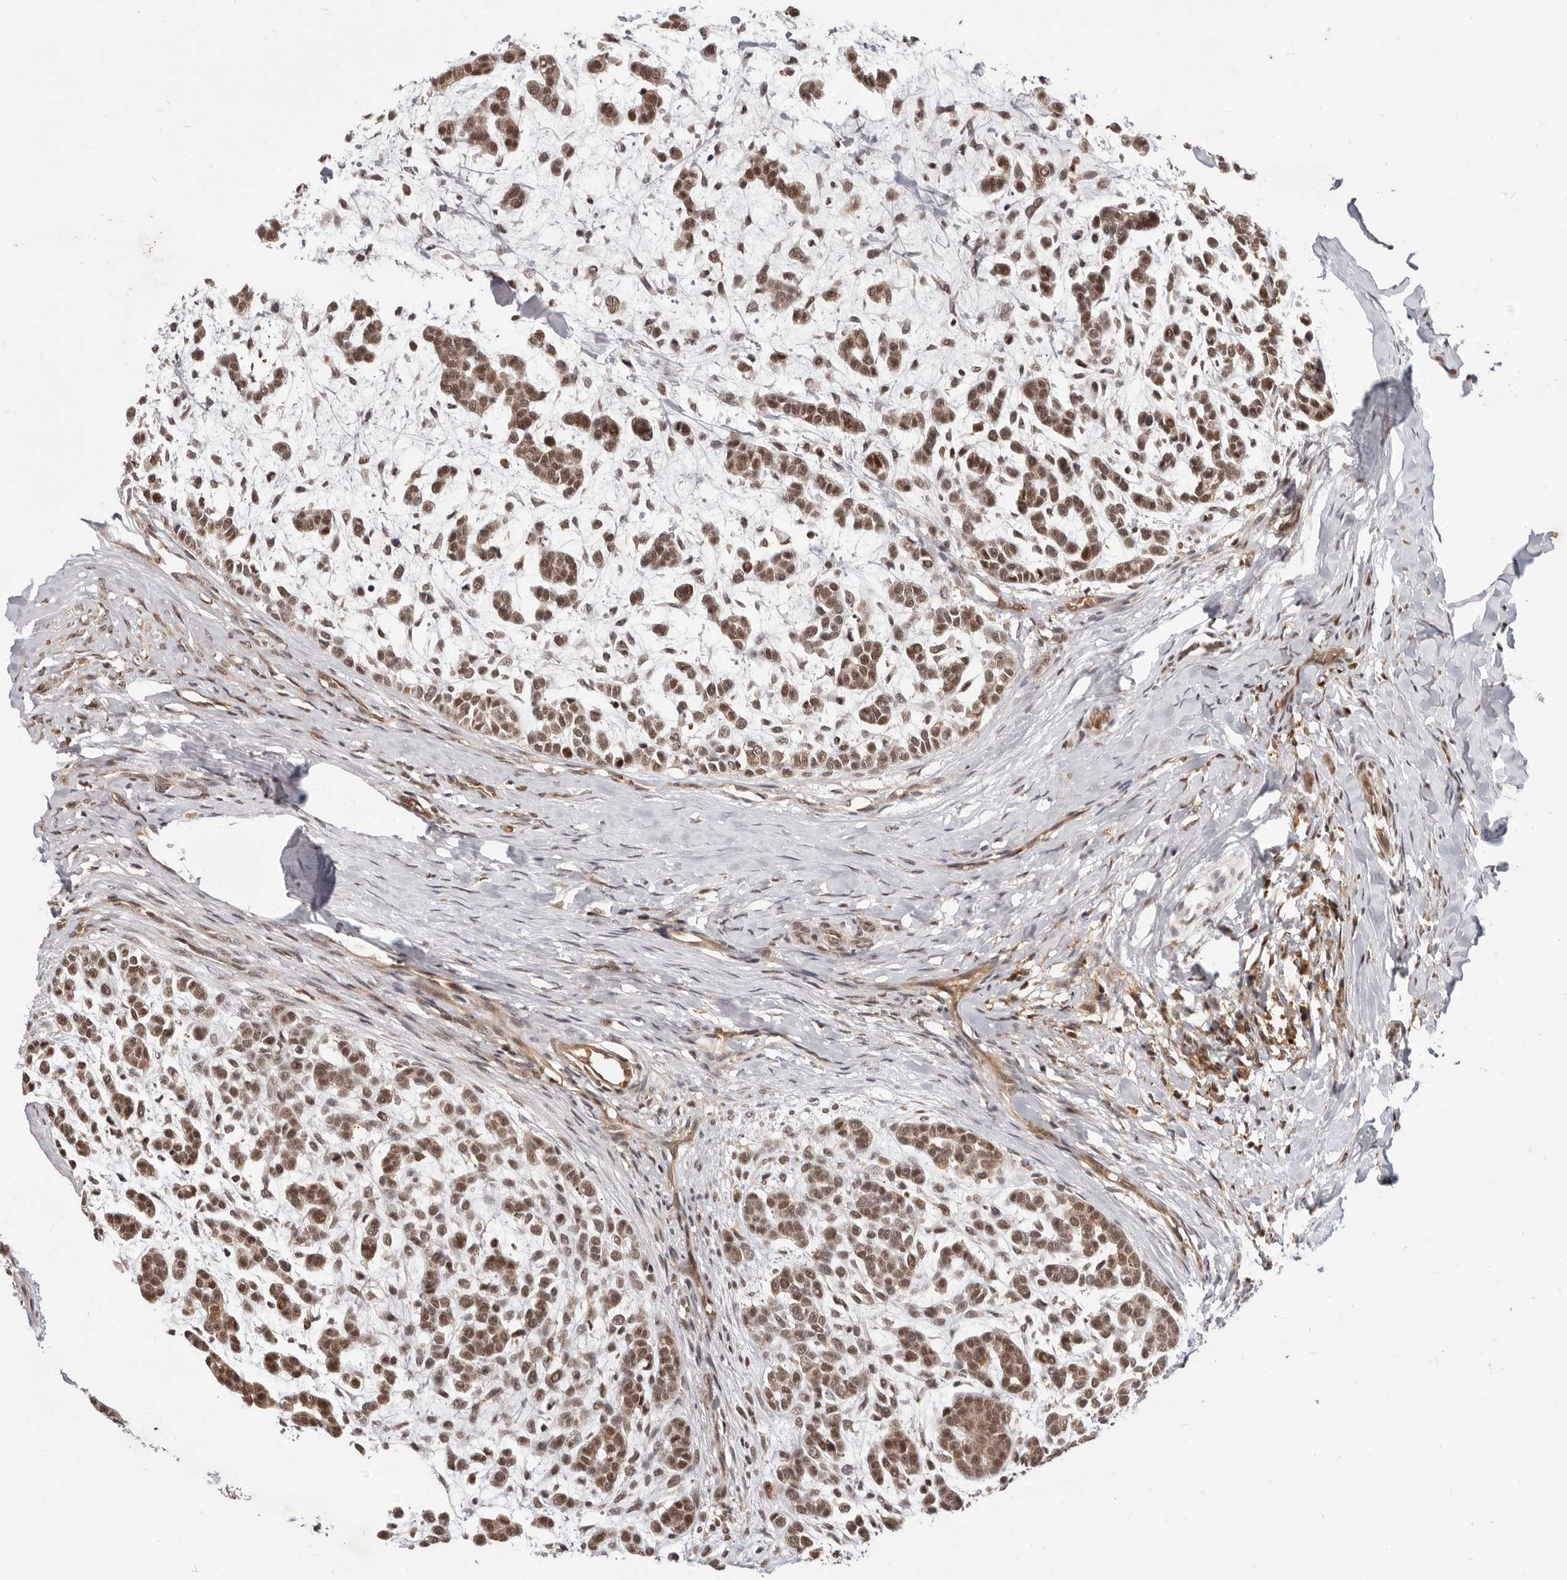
{"staining": {"intensity": "moderate", "quantity": ">75%", "location": "cytoplasmic/membranous,nuclear"}, "tissue": "head and neck cancer", "cell_type": "Tumor cells", "image_type": "cancer", "snomed": [{"axis": "morphology", "description": "Adenocarcinoma, NOS"}, {"axis": "morphology", "description": "Adenoma, NOS"}, {"axis": "topography", "description": "Head-Neck"}], "caption": "Protein staining of adenoma (head and neck) tissue demonstrates moderate cytoplasmic/membranous and nuclear expression in approximately >75% of tumor cells.", "gene": "NCOA3", "patient": {"sex": "female", "age": 55}}